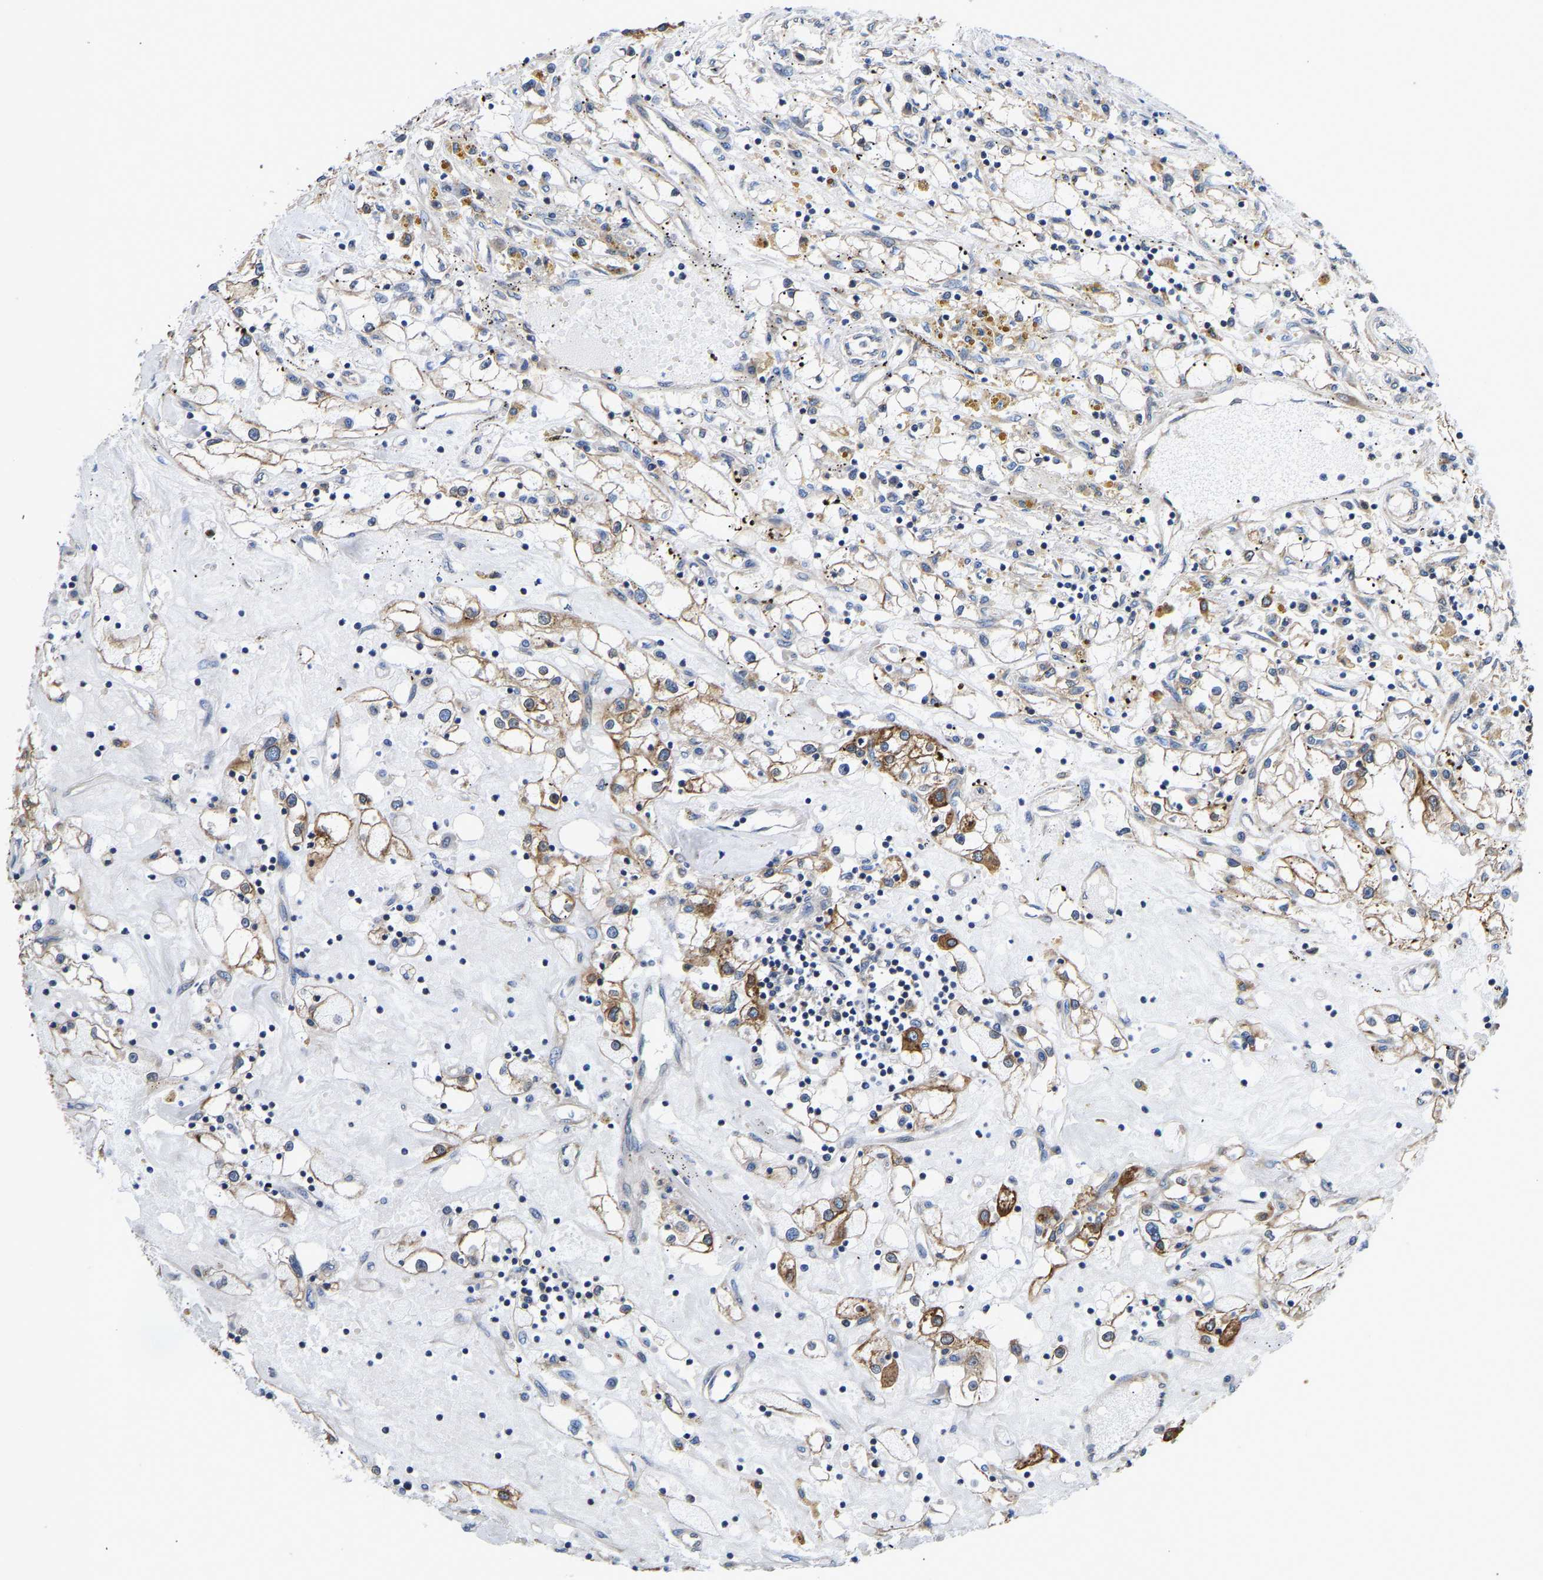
{"staining": {"intensity": "moderate", "quantity": "25%-75%", "location": "cytoplasmic/membranous"}, "tissue": "renal cancer", "cell_type": "Tumor cells", "image_type": "cancer", "snomed": [{"axis": "morphology", "description": "Adenocarcinoma, NOS"}, {"axis": "topography", "description": "Kidney"}], "caption": "Renal cancer was stained to show a protein in brown. There is medium levels of moderate cytoplasmic/membranous staining in approximately 25%-75% of tumor cells.", "gene": "ARL6IP5", "patient": {"sex": "male", "age": 56}}